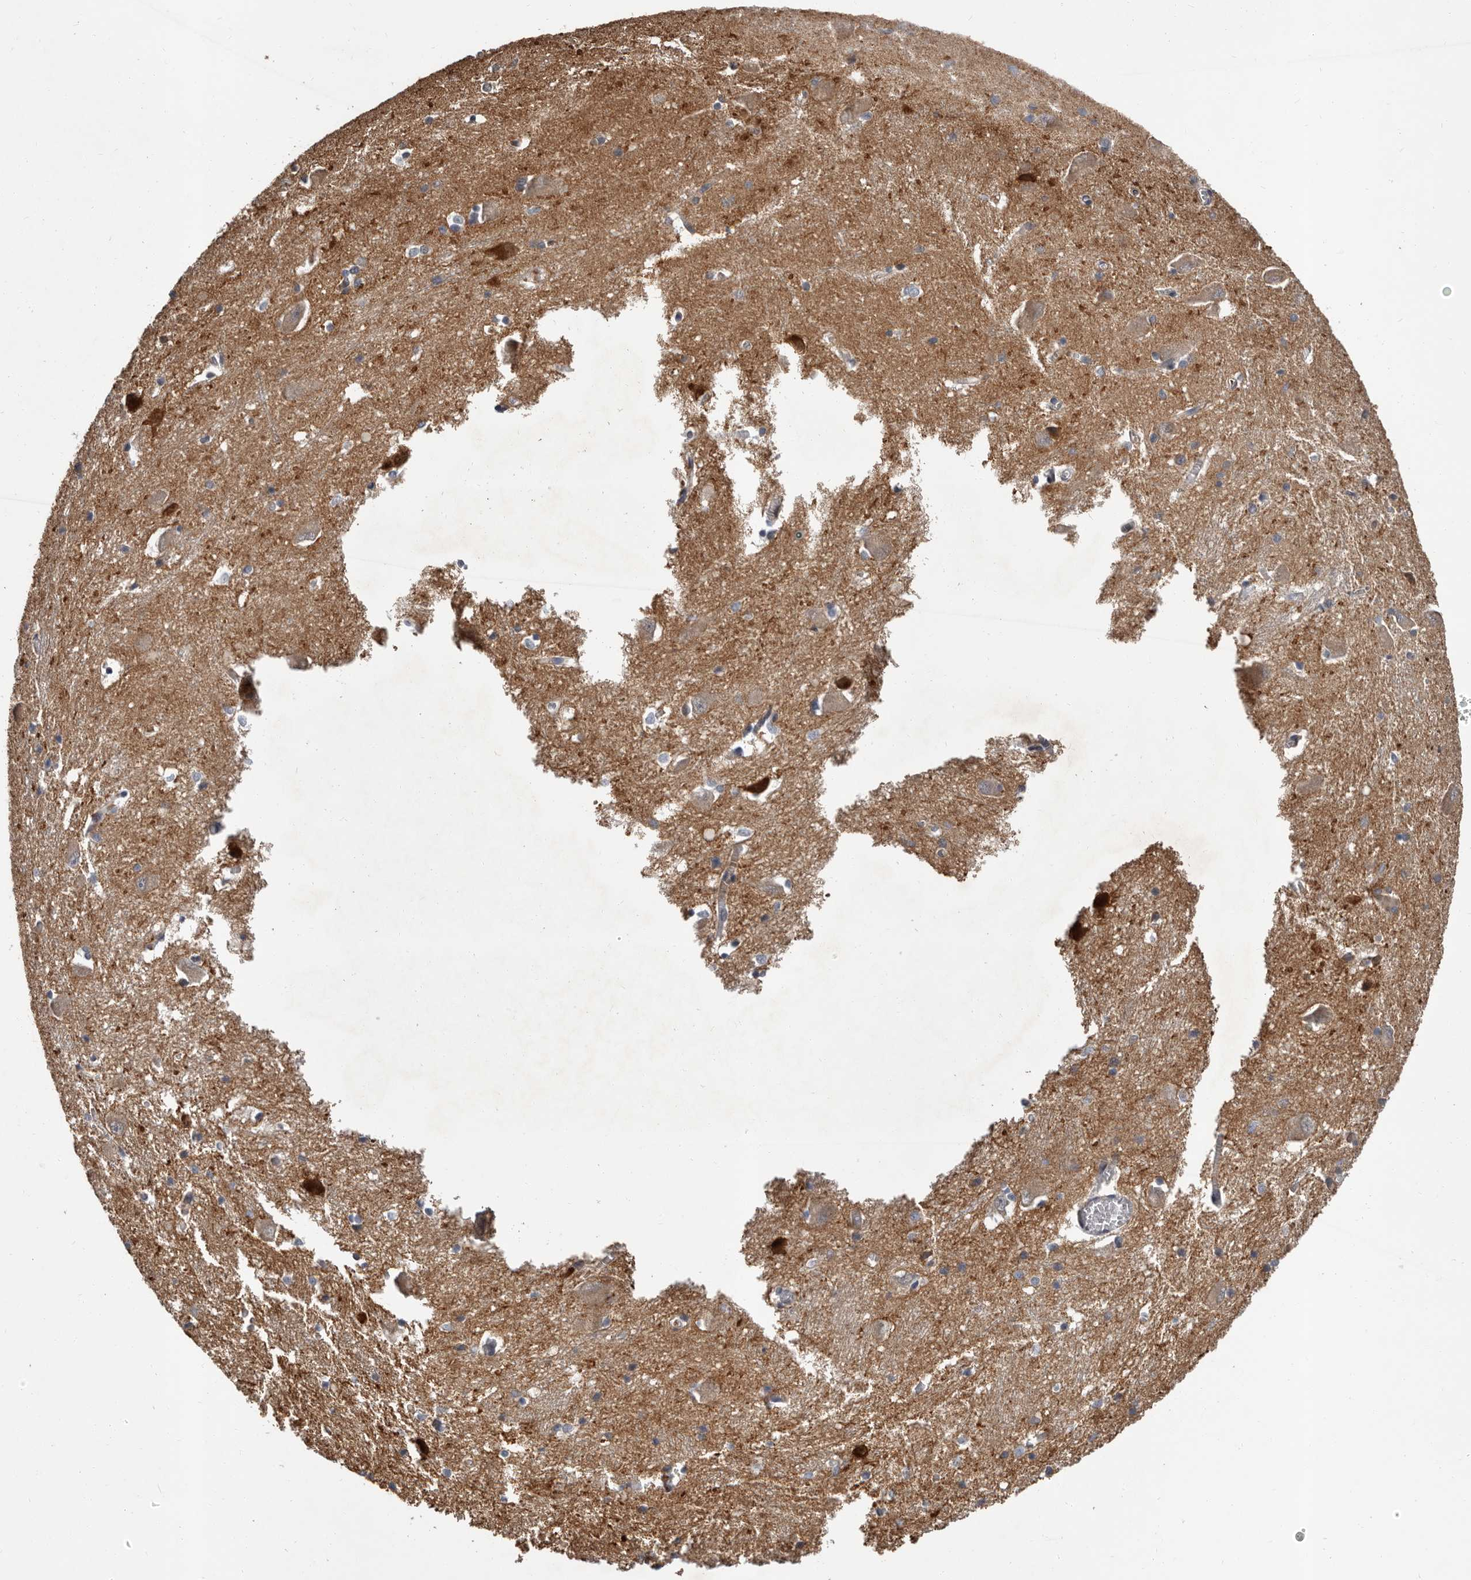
{"staining": {"intensity": "weak", "quantity": "<25%", "location": "cytoplasmic/membranous"}, "tissue": "caudate", "cell_type": "Glial cells", "image_type": "normal", "snomed": [{"axis": "morphology", "description": "Normal tissue, NOS"}, {"axis": "topography", "description": "Lateral ventricle wall"}], "caption": "Glial cells show no significant protein expression in normal caudate.", "gene": "MED8", "patient": {"sex": "male", "age": 37}}